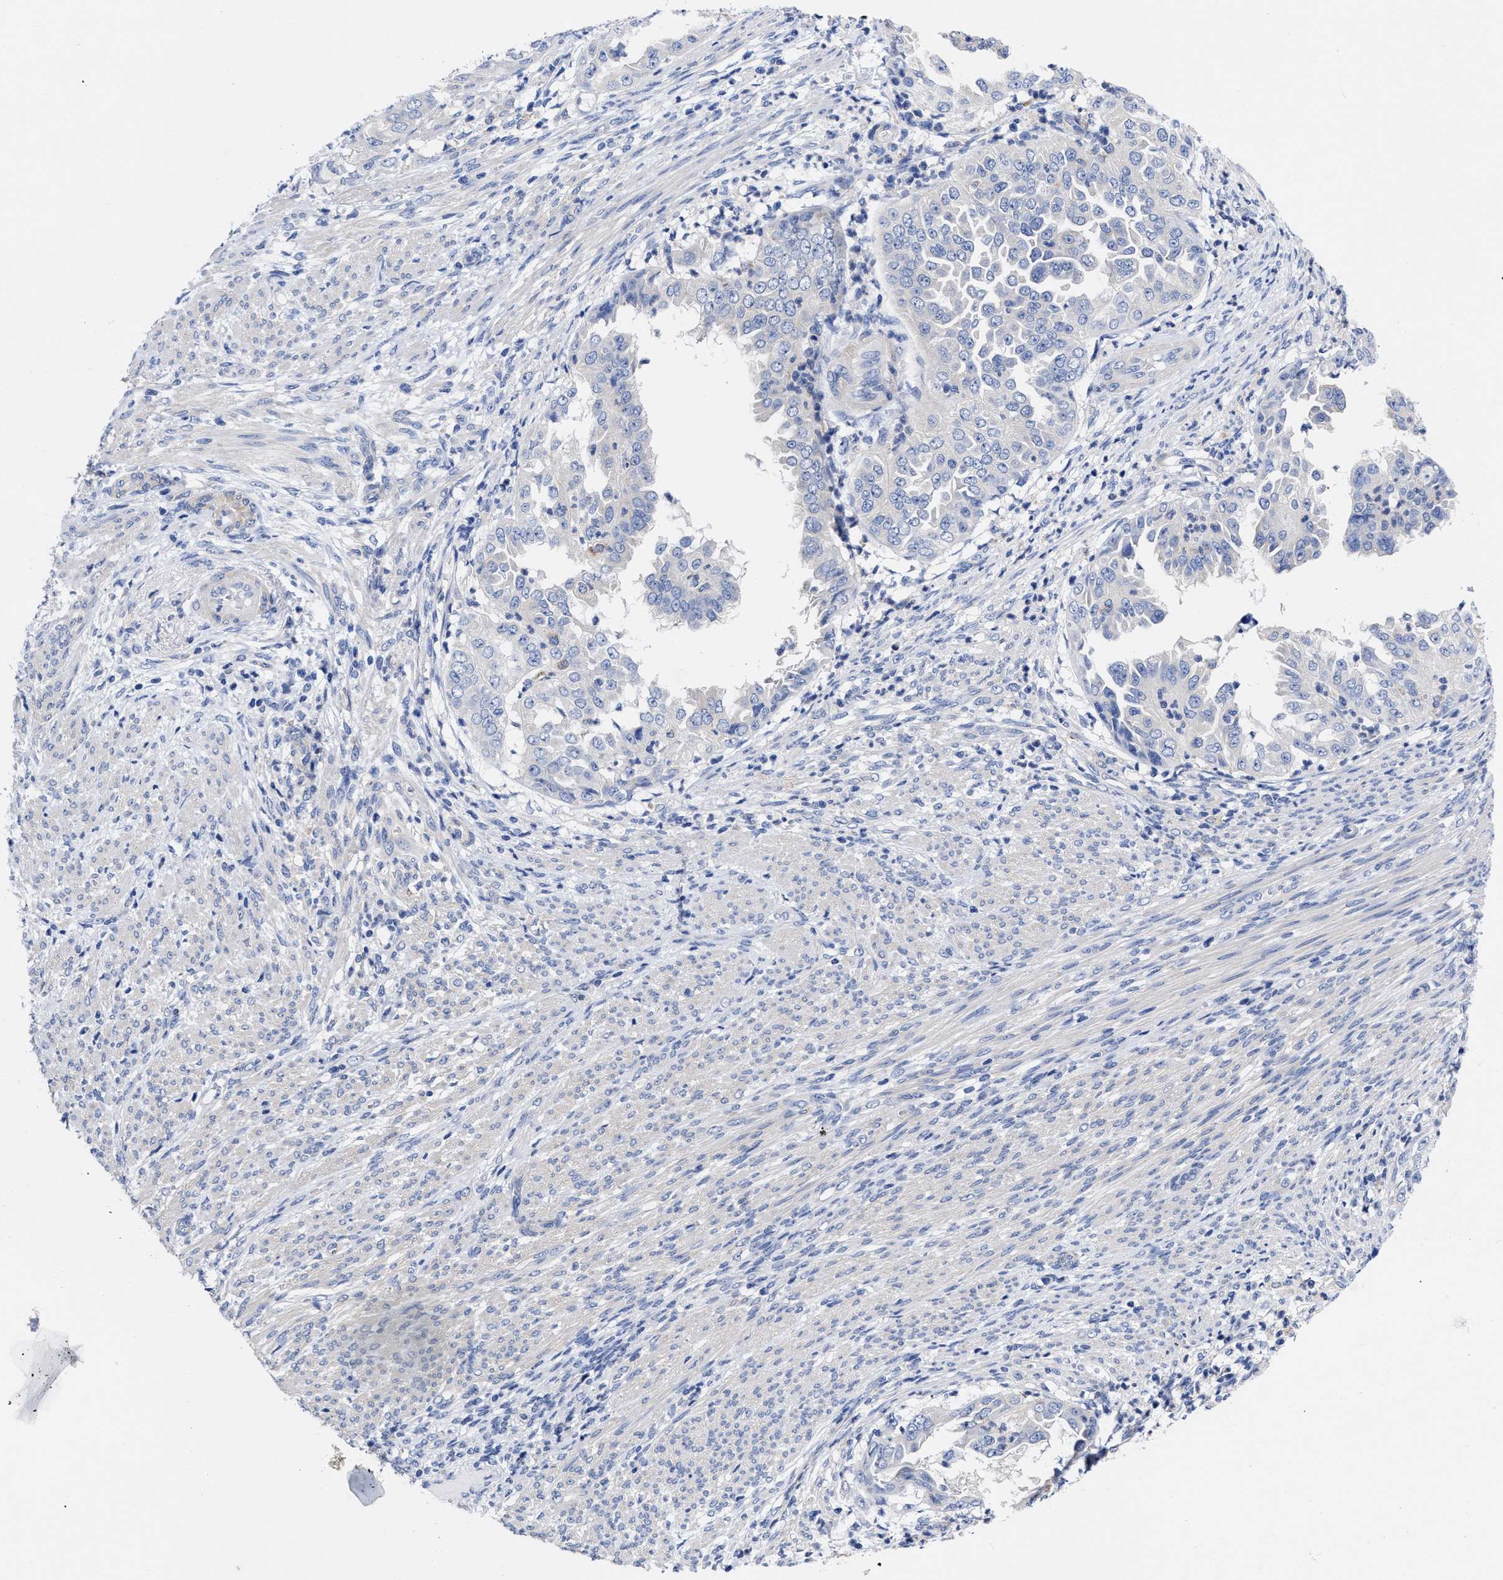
{"staining": {"intensity": "negative", "quantity": "none", "location": "none"}, "tissue": "endometrial cancer", "cell_type": "Tumor cells", "image_type": "cancer", "snomed": [{"axis": "morphology", "description": "Adenocarcinoma, NOS"}, {"axis": "topography", "description": "Endometrium"}], "caption": "Immunohistochemical staining of endometrial cancer displays no significant staining in tumor cells. (Brightfield microscopy of DAB immunohistochemistry at high magnification).", "gene": "IRAG2", "patient": {"sex": "female", "age": 85}}